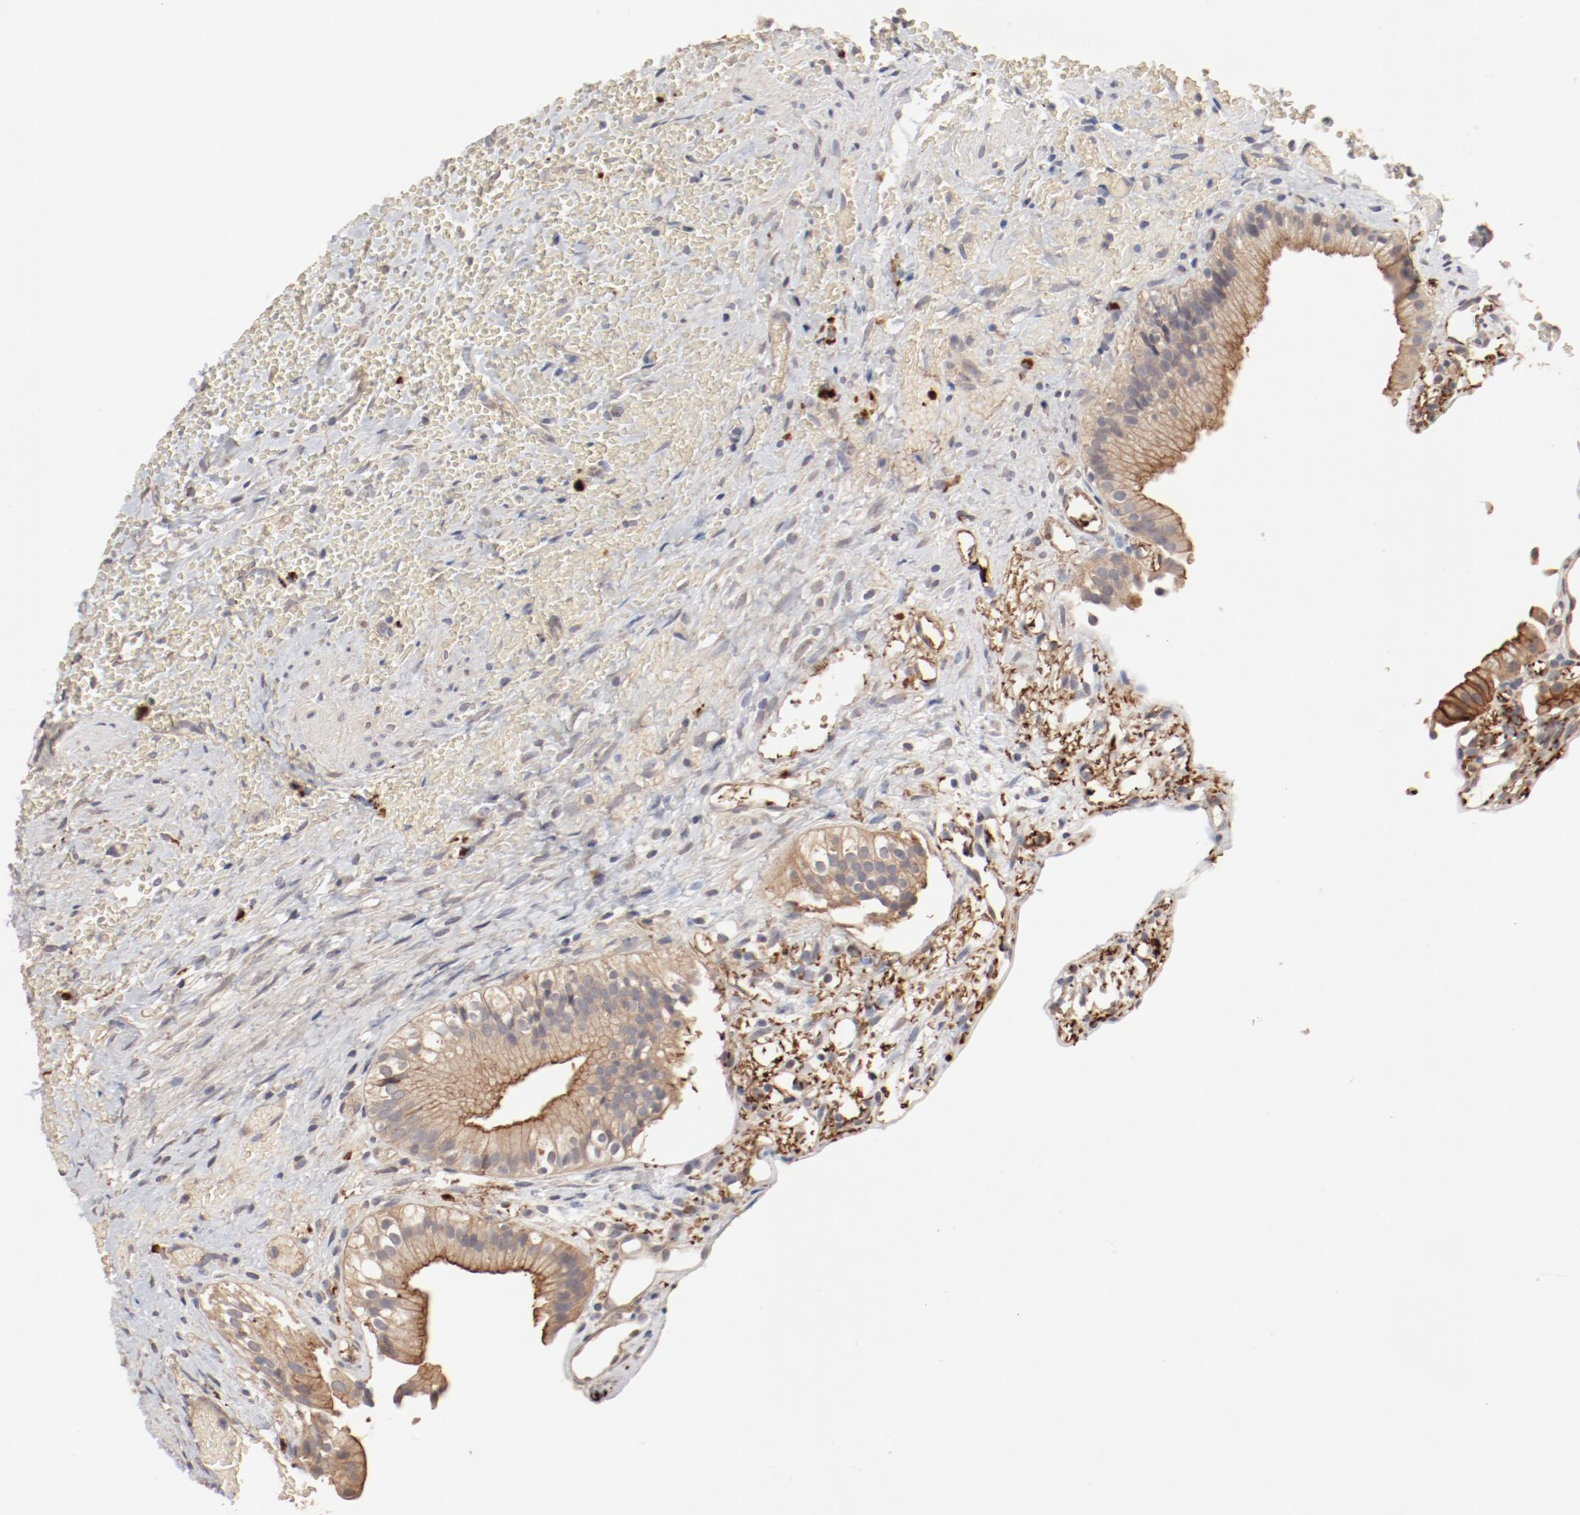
{"staining": {"intensity": "moderate", "quantity": ">75%", "location": "cytoplasmic/membranous"}, "tissue": "gallbladder", "cell_type": "Glandular cells", "image_type": "normal", "snomed": [{"axis": "morphology", "description": "Normal tissue, NOS"}, {"axis": "topography", "description": "Gallbladder"}], "caption": "Glandular cells exhibit moderate cytoplasmic/membranous staining in about >75% of cells in benign gallbladder.", "gene": "IL3RA", "patient": {"sex": "male", "age": 65}}